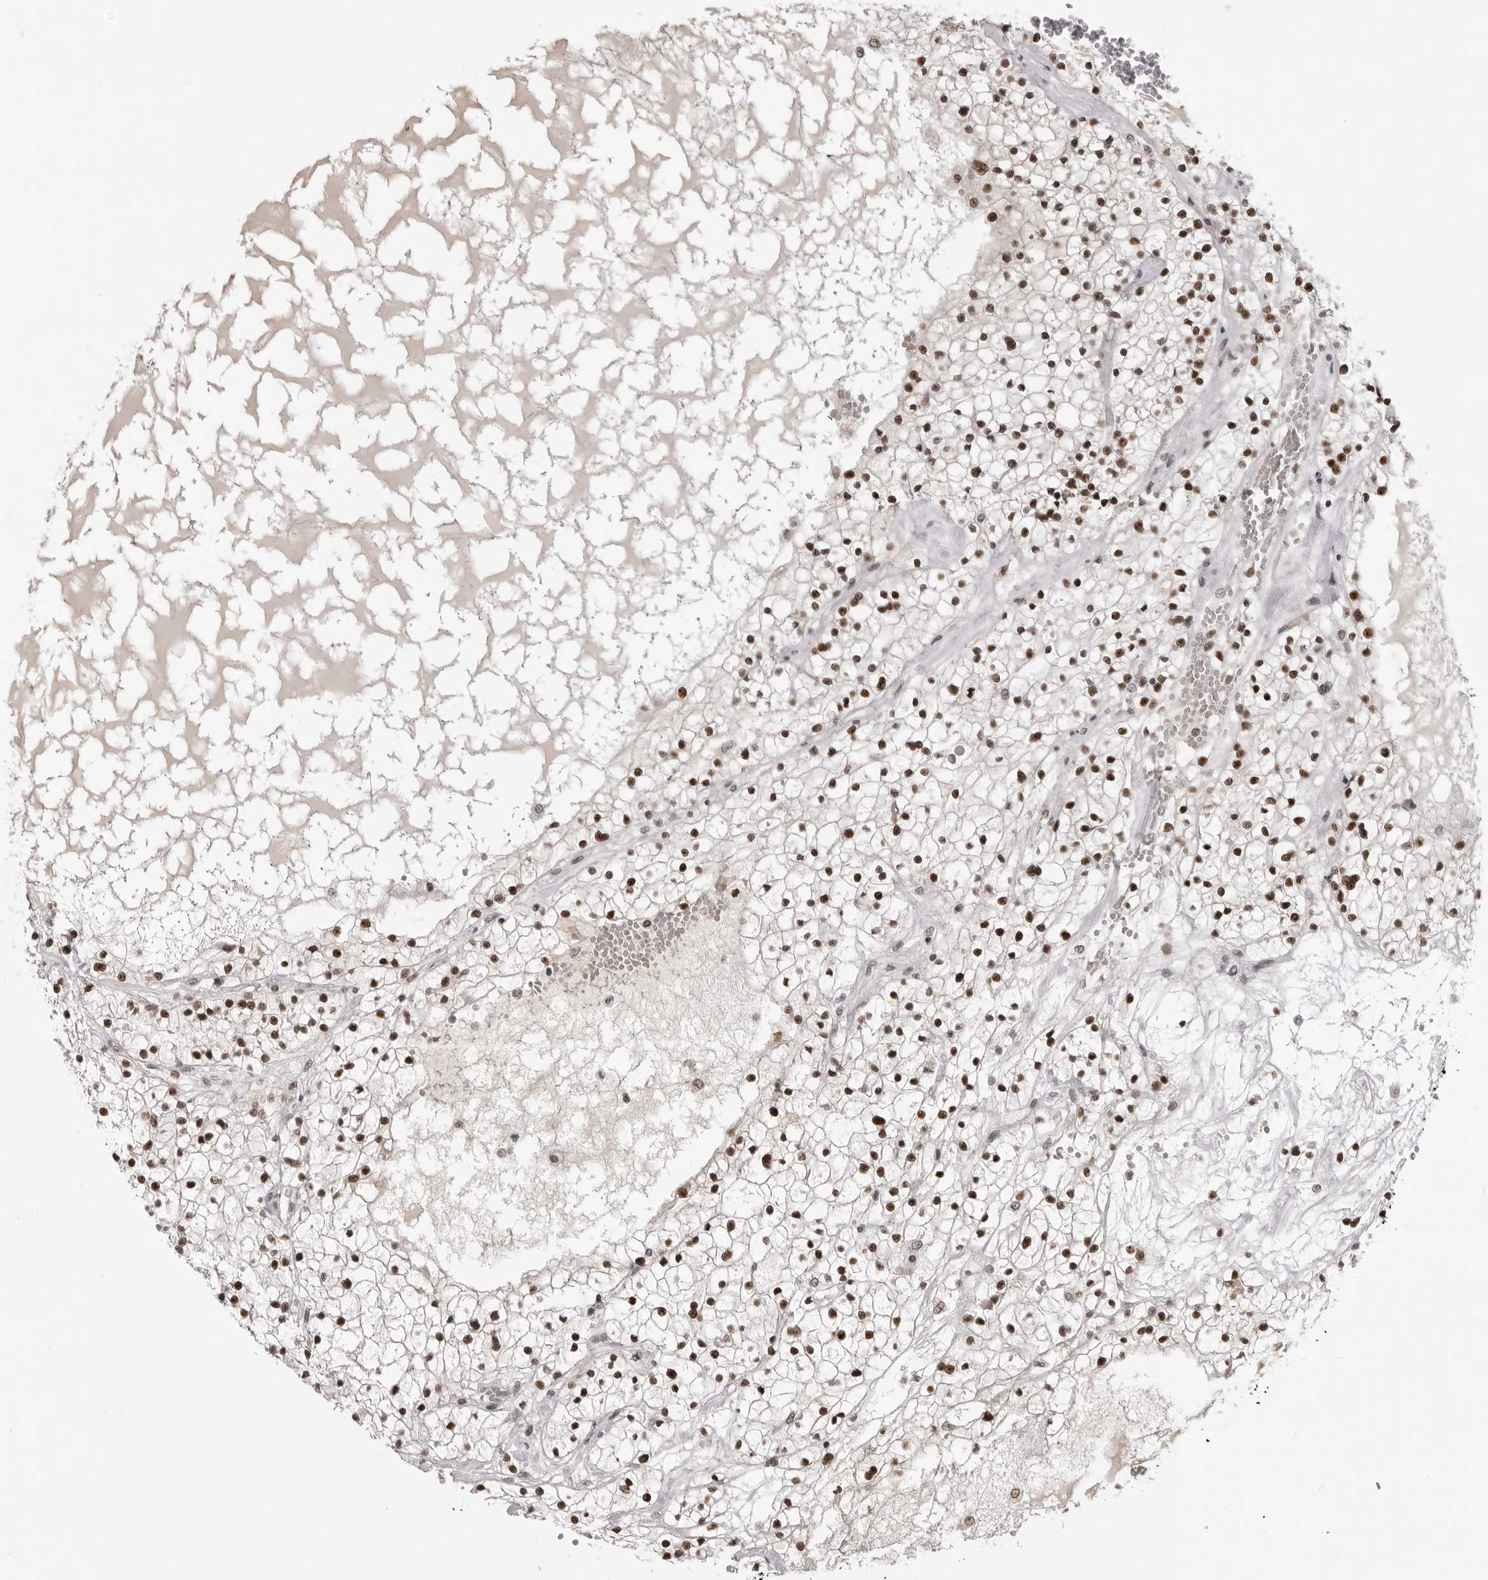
{"staining": {"intensity": "moderate", "quantity": ">75%", "location": "nuclear"}, "tissue": "renal cancer", "cell_type": "Tumor cells", "image_type": "cancer", "snomed": [{"axis": "morphology", "description": "Normal tissue, NOS"}, {"axis": "morphology", "description": "Adenocarcinoma, NOS"}, {"axis": "topography", "description": "Kidney"}], "caption": "Approximately >75% of tumor cells in human renal cancer show moderate nuclear protein staining as visualized by brown immunohistochemical staining.", "gene": "HEXIM2", "patient": {"sex": "male", "age": 68}}